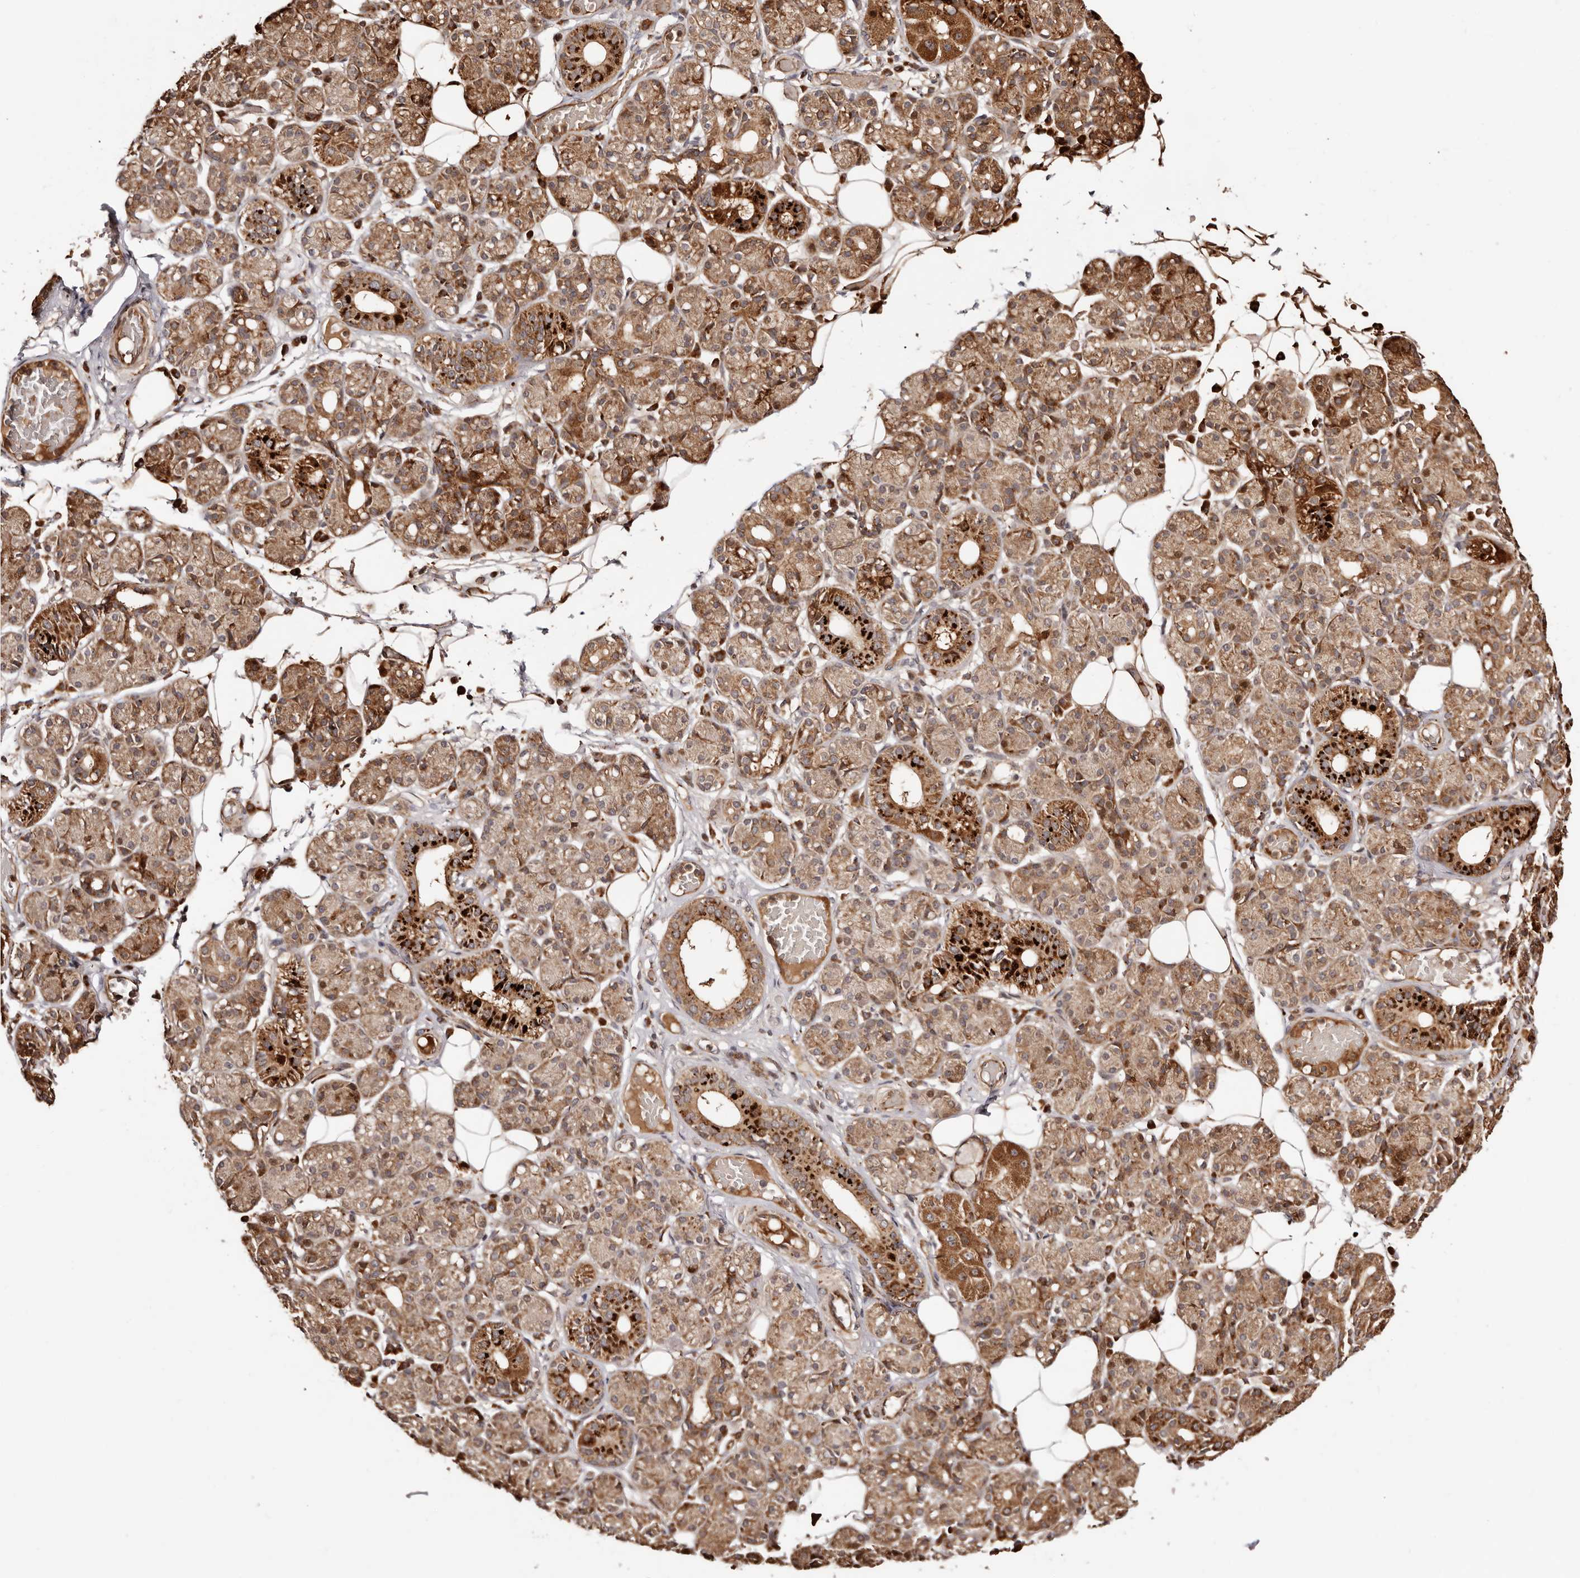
{"staining": {"intensity": "strong", "quantity": "25%-75%", "location": "cytoplasmic/membranous"}, "tissue": "salivary gland", "cell_type": "Glandular cells", "image_type": "normal", "snomed": [{"axis": "morphology", "description": "Normal tissue, NOS"}, {"axis": "topography", "description": "Salivary gland"}], "caption": "Salivary gland stained with immunohistochemistry reveals strong cytoplasmic/membranous staining in approximately 25%-75% of glandular cells. The protein is stained brown, and the nuclei are stained in blue (DAB IHC with brightfield microscopy, high magnification).", "gene": "PTPN22", "patient": {"sex": "male", "age": 63}}